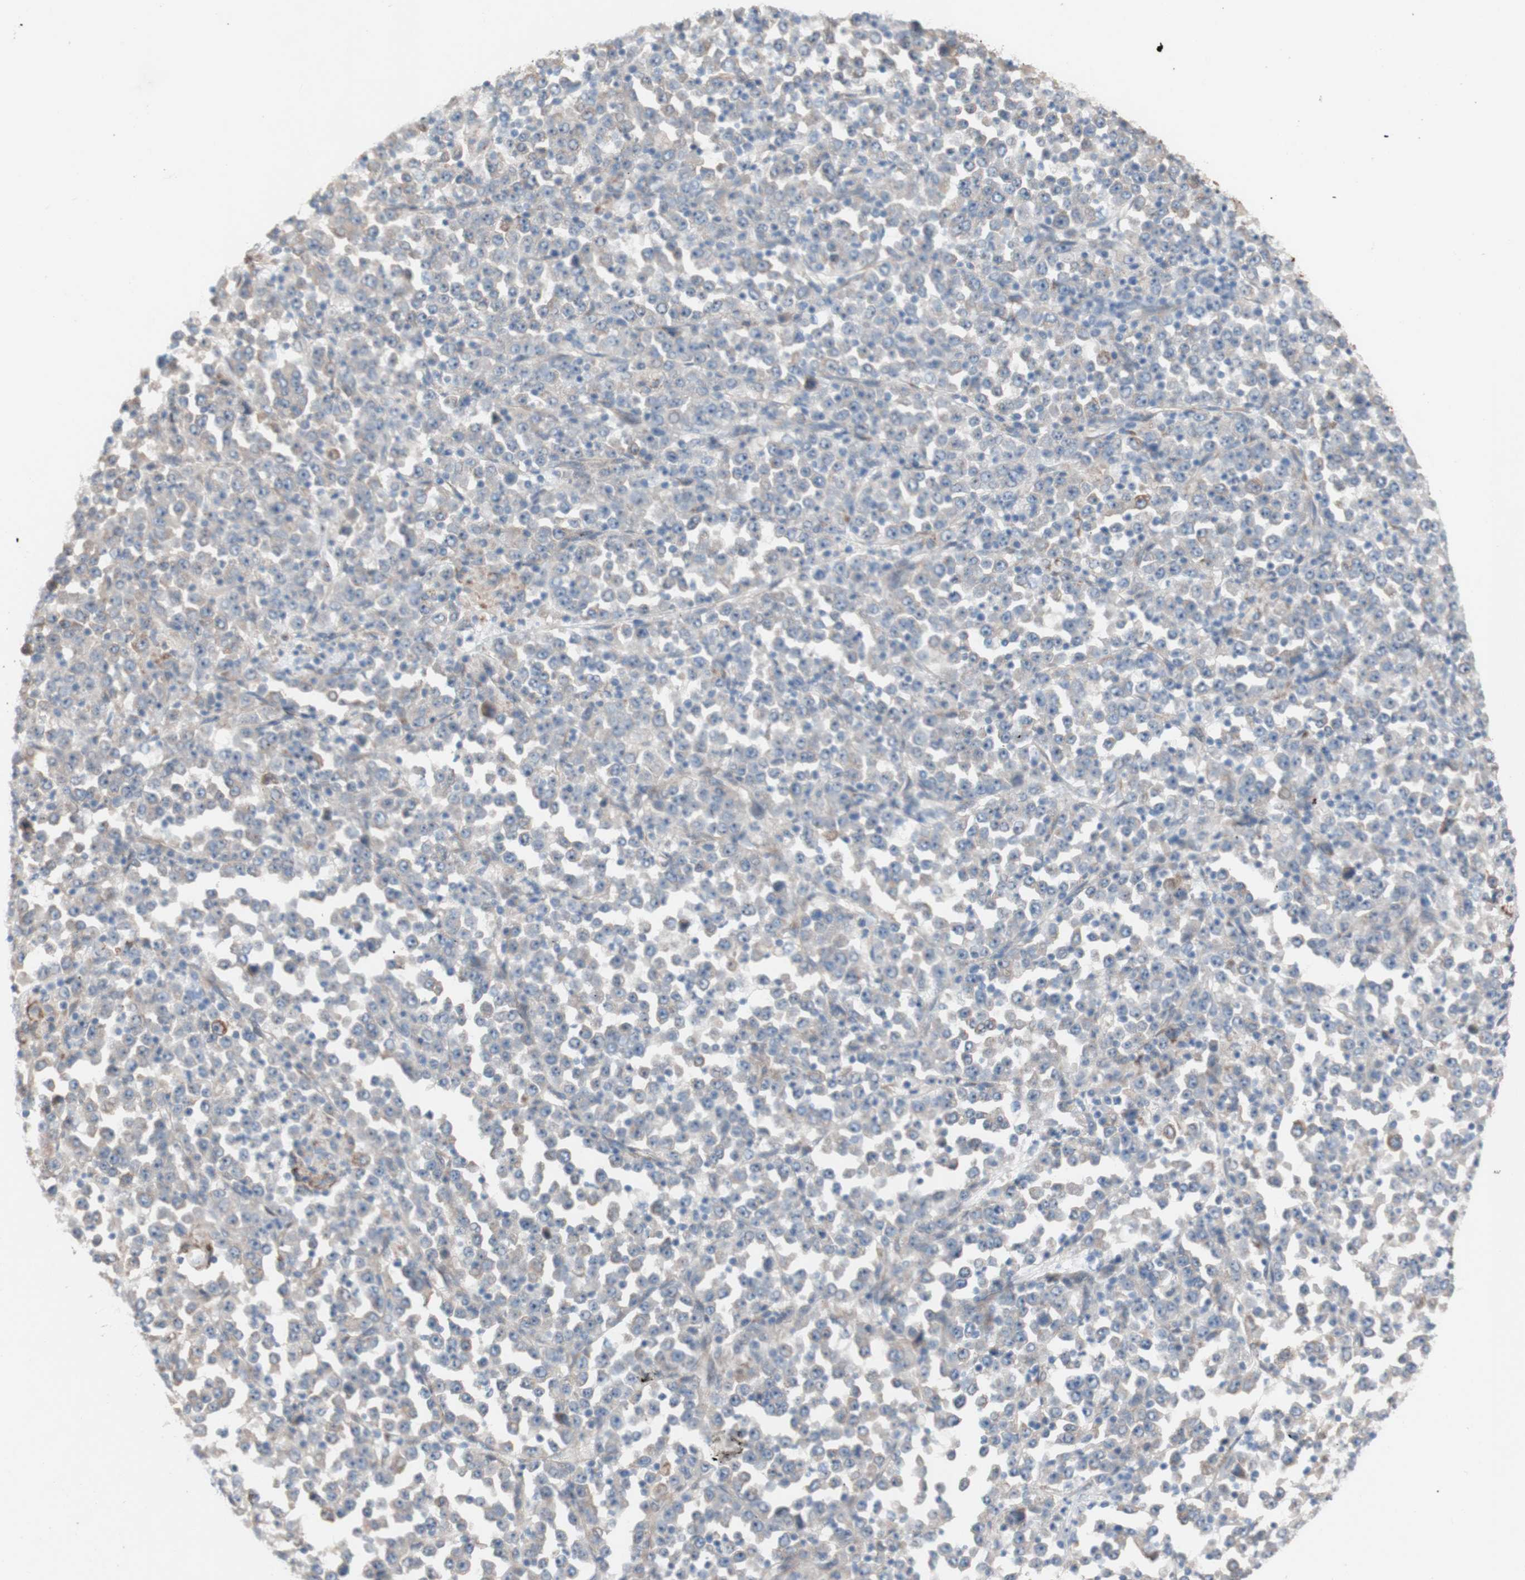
{"staining": {"intensity": "weak", "quantity": ">75%", "location": "cytoplasmic/membranous"}, "tissue": "stomach cancer", "cell_type": "Tumor cells", "image_type": "cancer", "snomed": [{"axis": "morphology", "description": "Normal tissue, NOS"}, {"axis": "morphology", "description": "Adenocarcinoma, NOS"}, {"axis": "topography", "description": "Stomach, upper"}, {"axis": "topography", "description": "Stomach"}], "caption": "Immunohistochemistry histopathology image of stomach adenocarcinoma stained for a protein (brown), which exhibits low levels of weak cytoplasmic/membranous expression in approximately >75% of tumor cells.", "gene": "CNN3", "patient": {"sex": "male", "age": 59}}